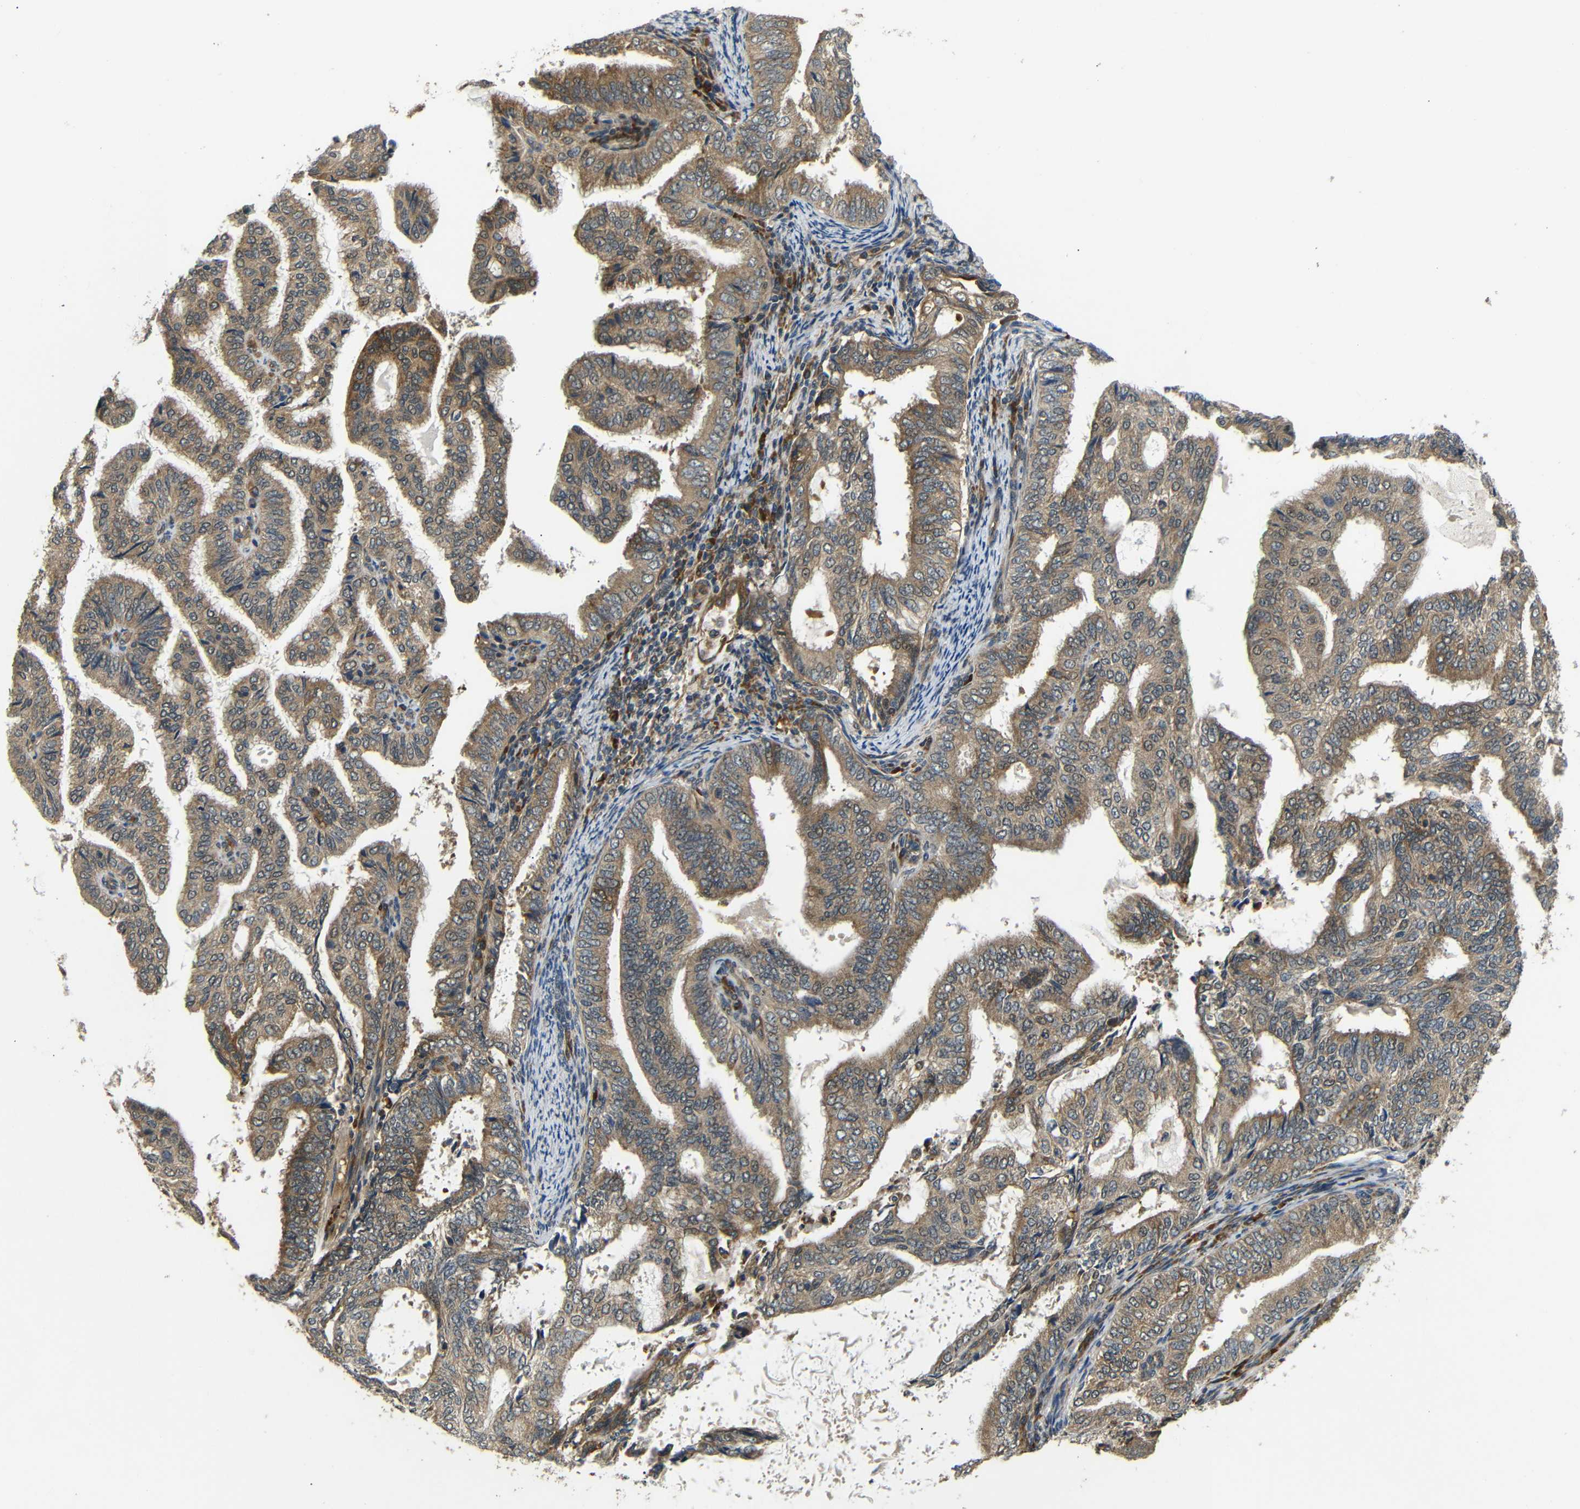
{"staining": {"intensity": "moderate", "quantity": ">75%", "location": "cytoplasmic/membranous"}, "tissue": "endometrial cancer", "cell_type": "Tumor cells", "image_type": "cancer", "snomed": [{"axis": "morphology", "description": "Adenocarcinoma, NOS"}, {"axis": "topography", "description": "Endometrium"}], "caption": "Protein expression by IHC exhibits moderate cytoplasmic/membranous expression in approximately >75% of tumor cells in endometrial cancer.", "gene": "EPHB2", "patient": {"sex": "female", "age": 58}}